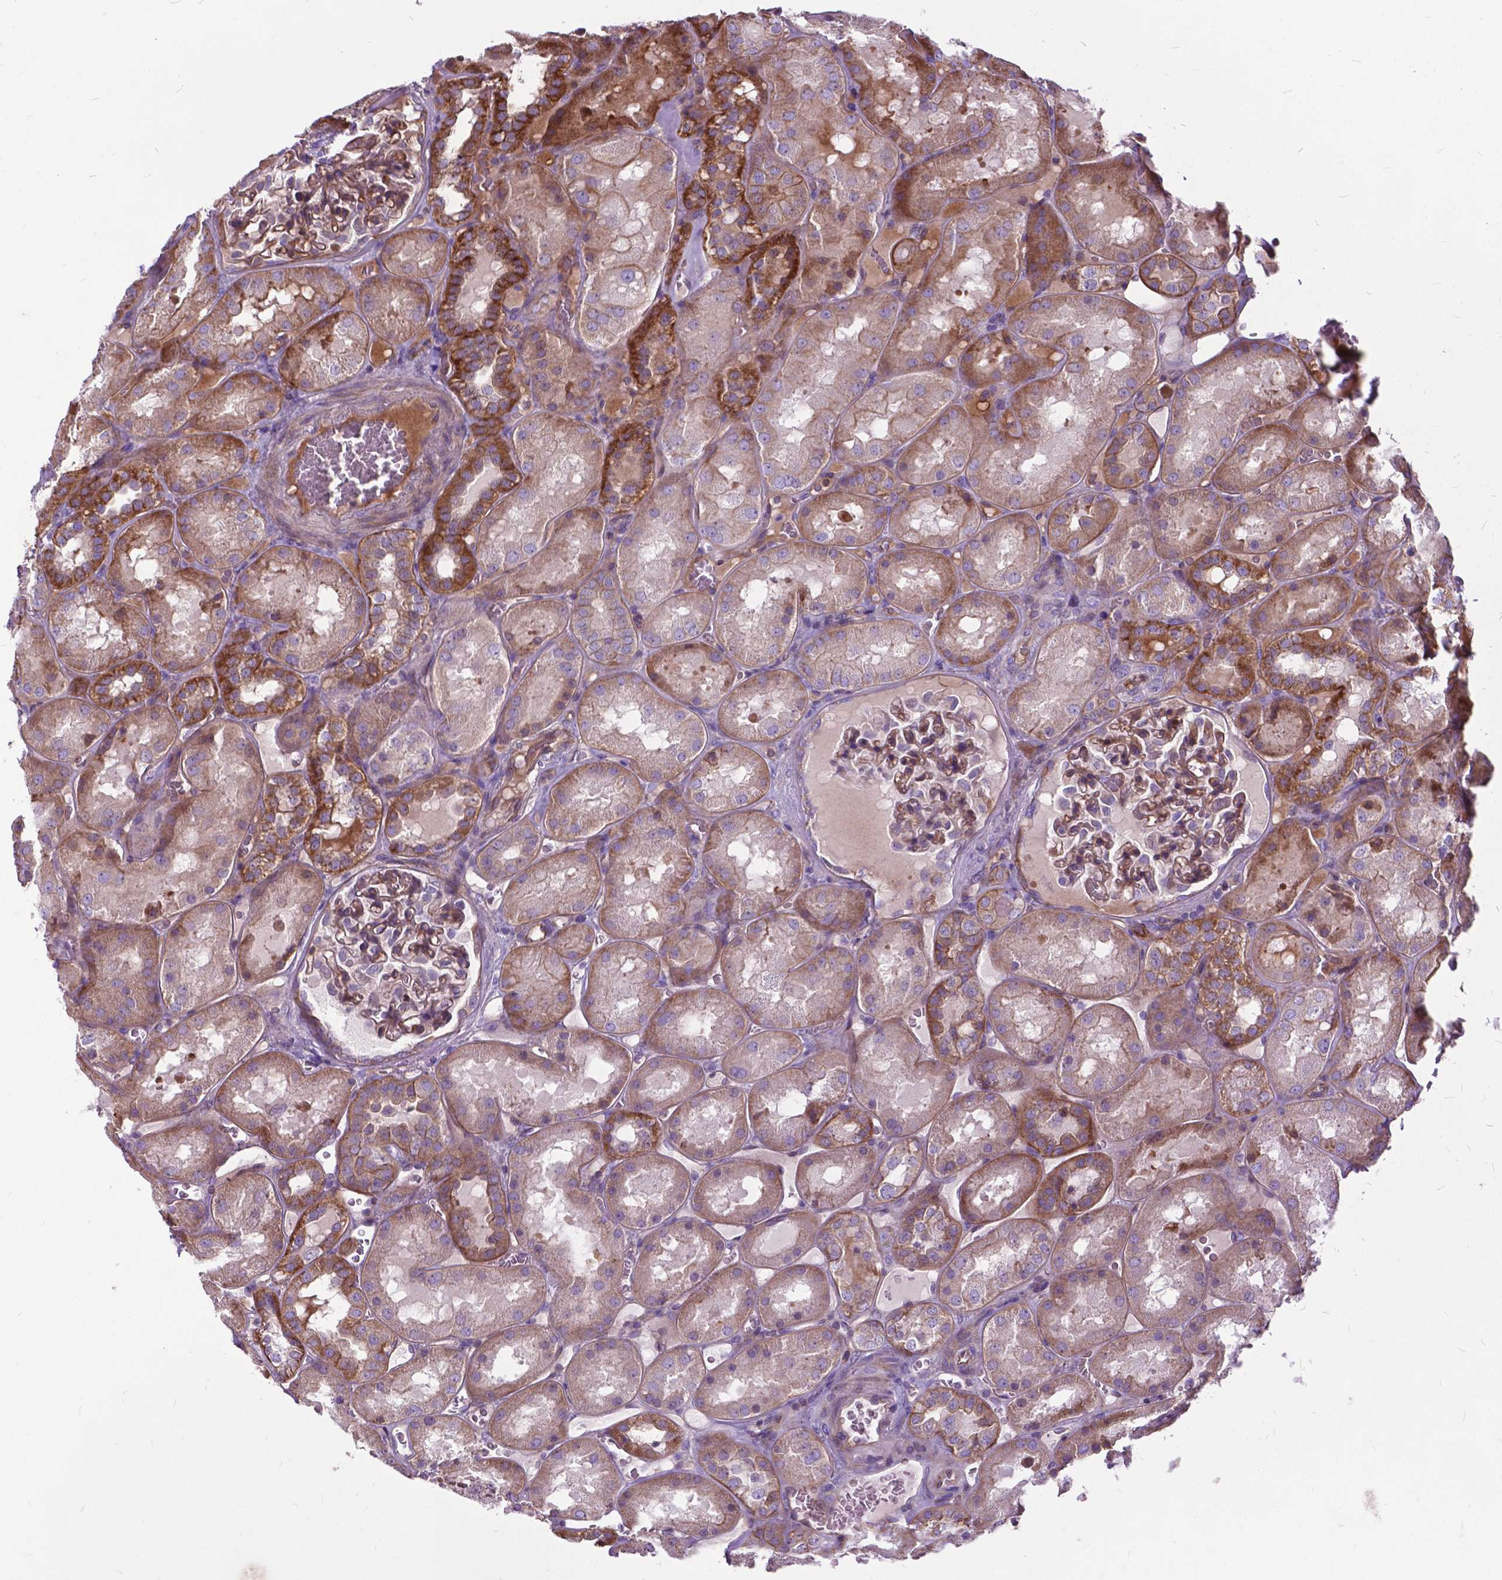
{"staining": {"intensity": "moderate", "quantity": "25%-75%", "location": "cytoplasmic/membranous"}, "tissue": "kidney", "cell_type": "Cells in glomeruli", "image_type": "normal", "snomed": [{"axis": "morphology", "description": "Normal tissue, NOS"}, {"axis": "topography", "description": "Kidney"}], "caption": "Immunohistochemistry (IHC) (DAB (3,3'-diaminobenzidine)) staining of benign human kidney demonstrates moderate cytoplasmic/membranous protein positivity in approximately 25%-75% of cells in glomeruli.", "gene": "FLT4", "patient": {"sex": "male", "age": 73}}